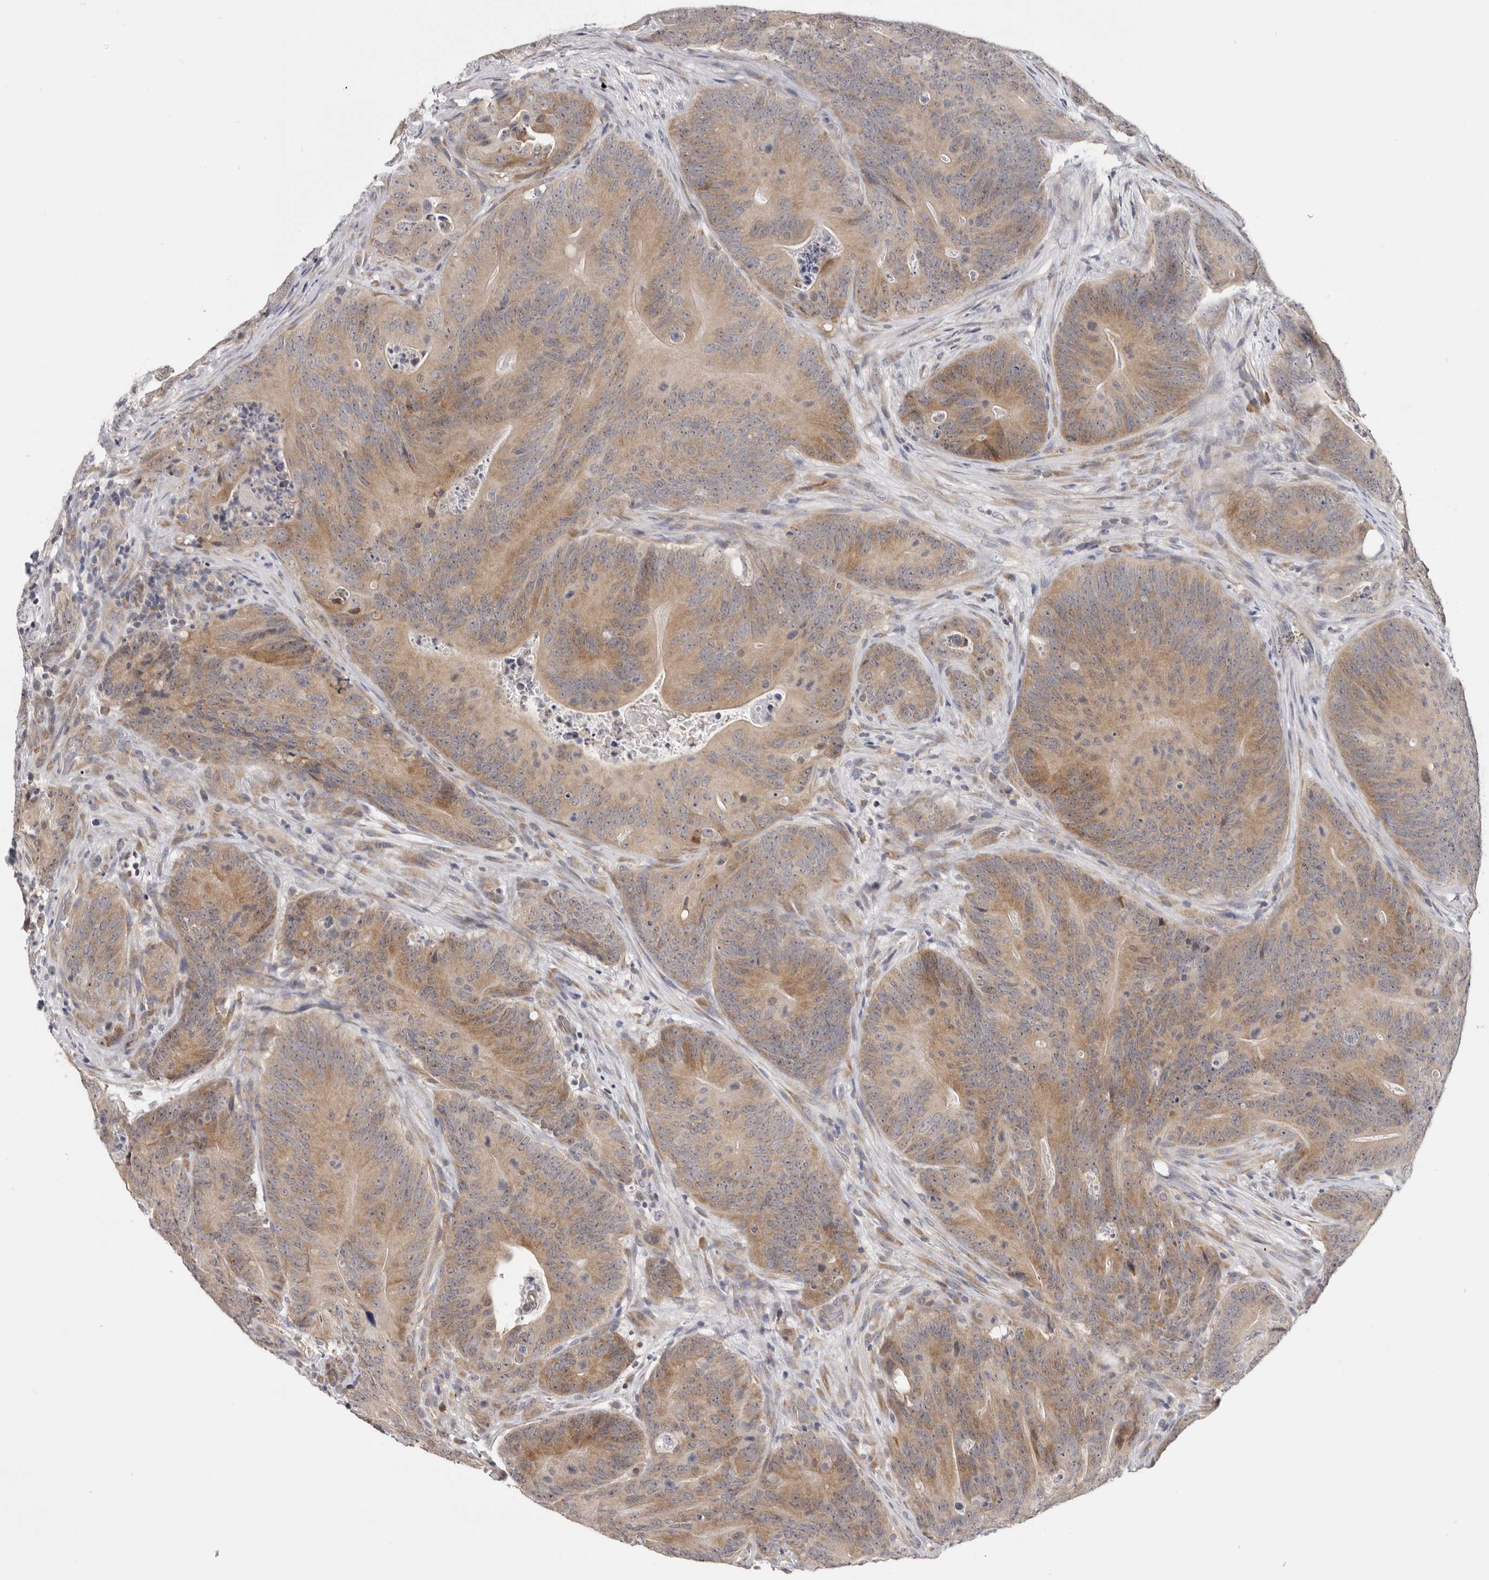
{"staining": {"intensity": "moderate", "quantity": ">75%", "location": "cytoplasmic/membranous"}, "tissue": "colorectal cancer", "cell_type": "Tumor cells", "image_type": "cancer", "snomed": [{"axis": "morphology", "description": "Normal tissue, NOS"}, {"axis": "topography", "description": "Colon"}], "caption": "Colorectal cancer tissue demonstrates moderate cytoplasmic/membranous expression in approximately >75% of tumor cells, visualized by immunohistochemistry. (brown staining indicates protein expression, while blue staining denotes nuclei).", "gene": "KIF2B", "patient": {"sex": "female", "age": 82}}